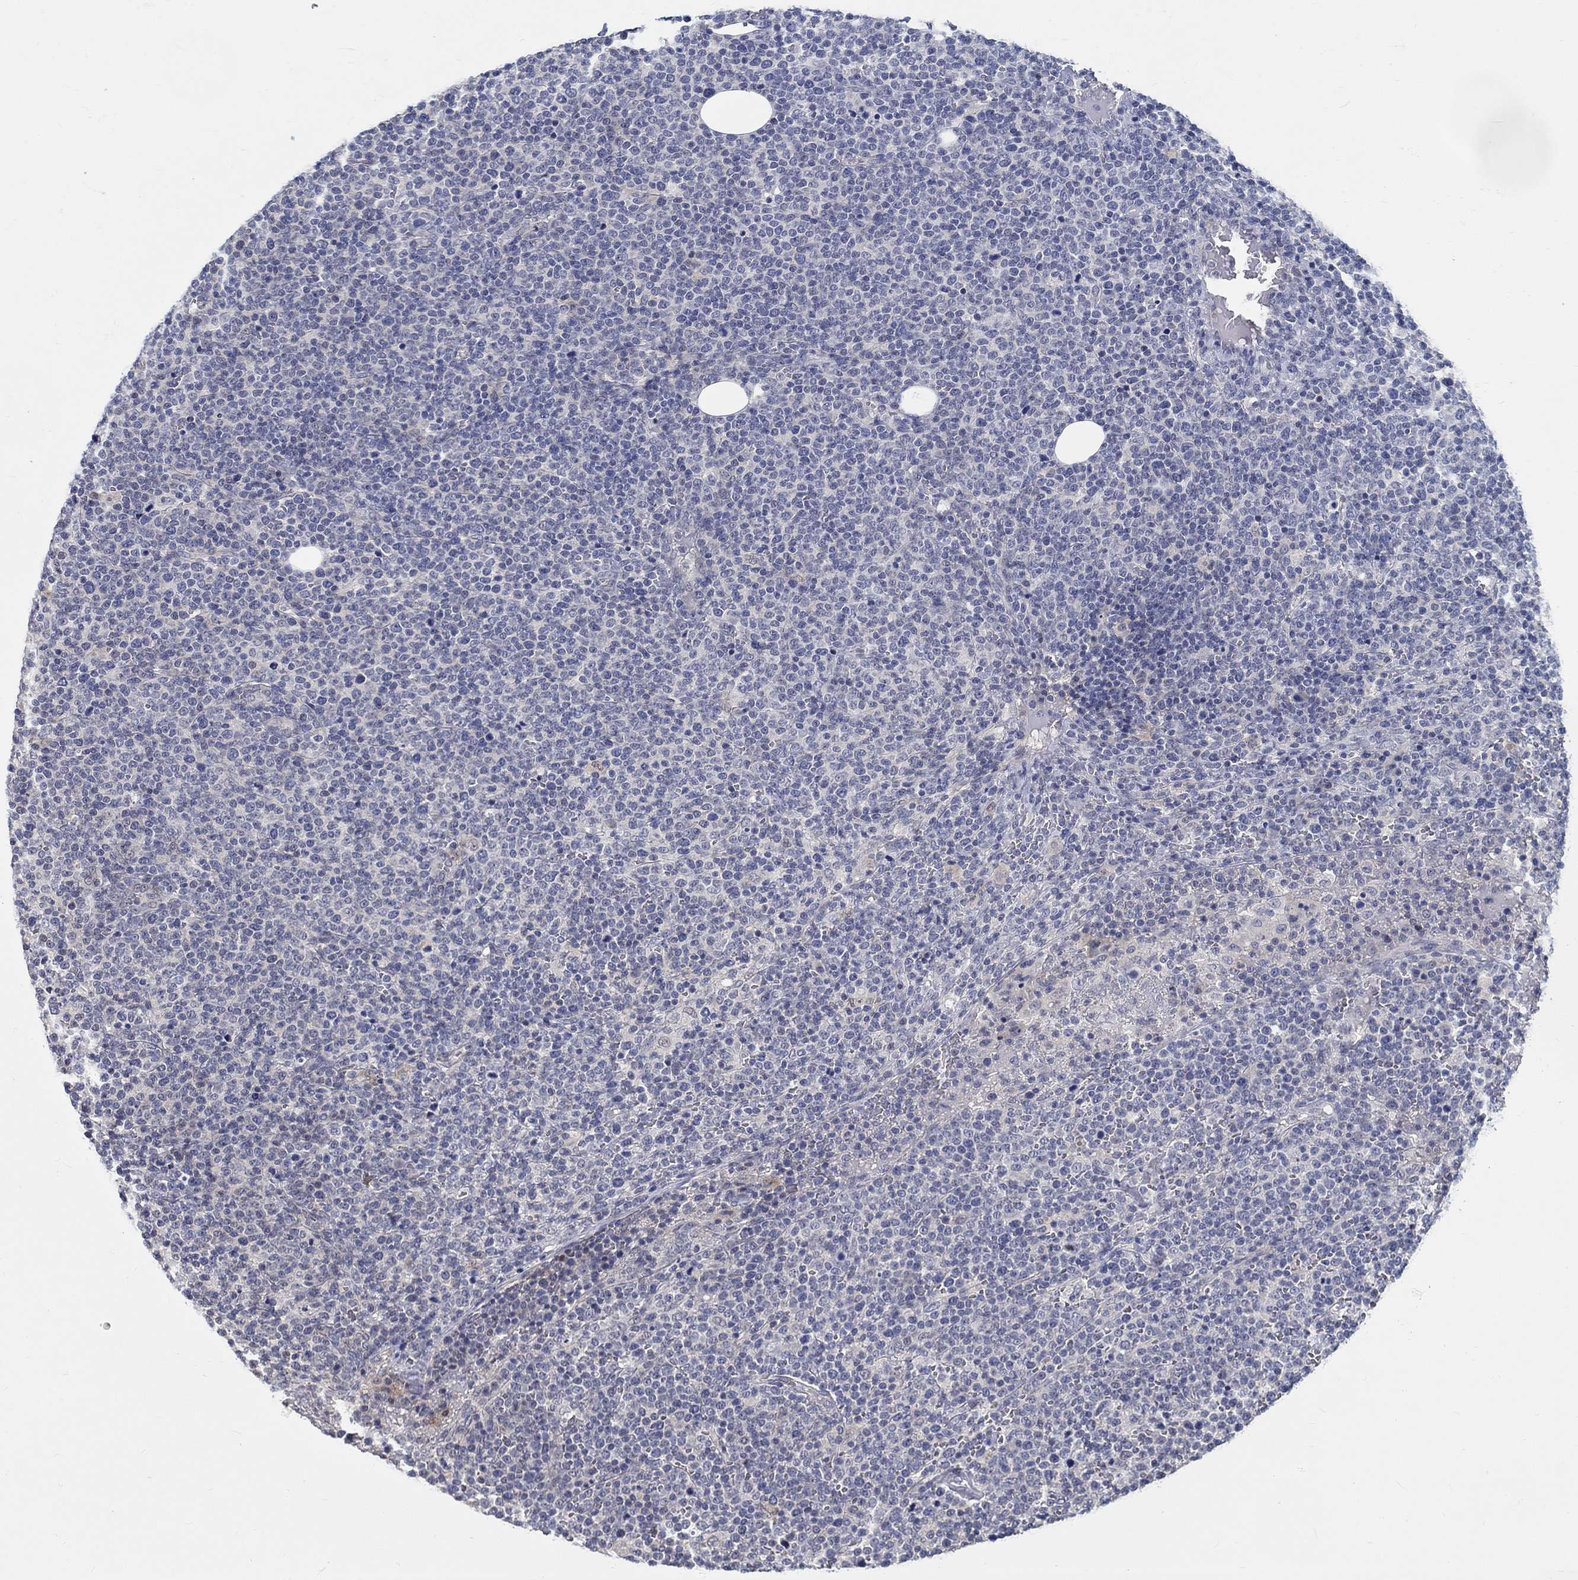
{"staining": {"intensity": "negative", "quantity": "none", "location": "none"}, "tissue": "lymphoma", "cell_type": "Tumor cells", "image_type": "cancer", "snomed": [{"axis": "morphology", "description": "Malignant lymphoma, non-Hodgkin's type, High grade"}, {"axis": "topography", "description": "Lymph node"}], "caption": "Protein analysis of lymphoma demonstrates no significant expression in tumor cells. (Immunohistochemistry (ihc), brightfield microscopy, high magnification).", "gene": "MYBPC1", "patient": {"sex": "male", "age": 61}}